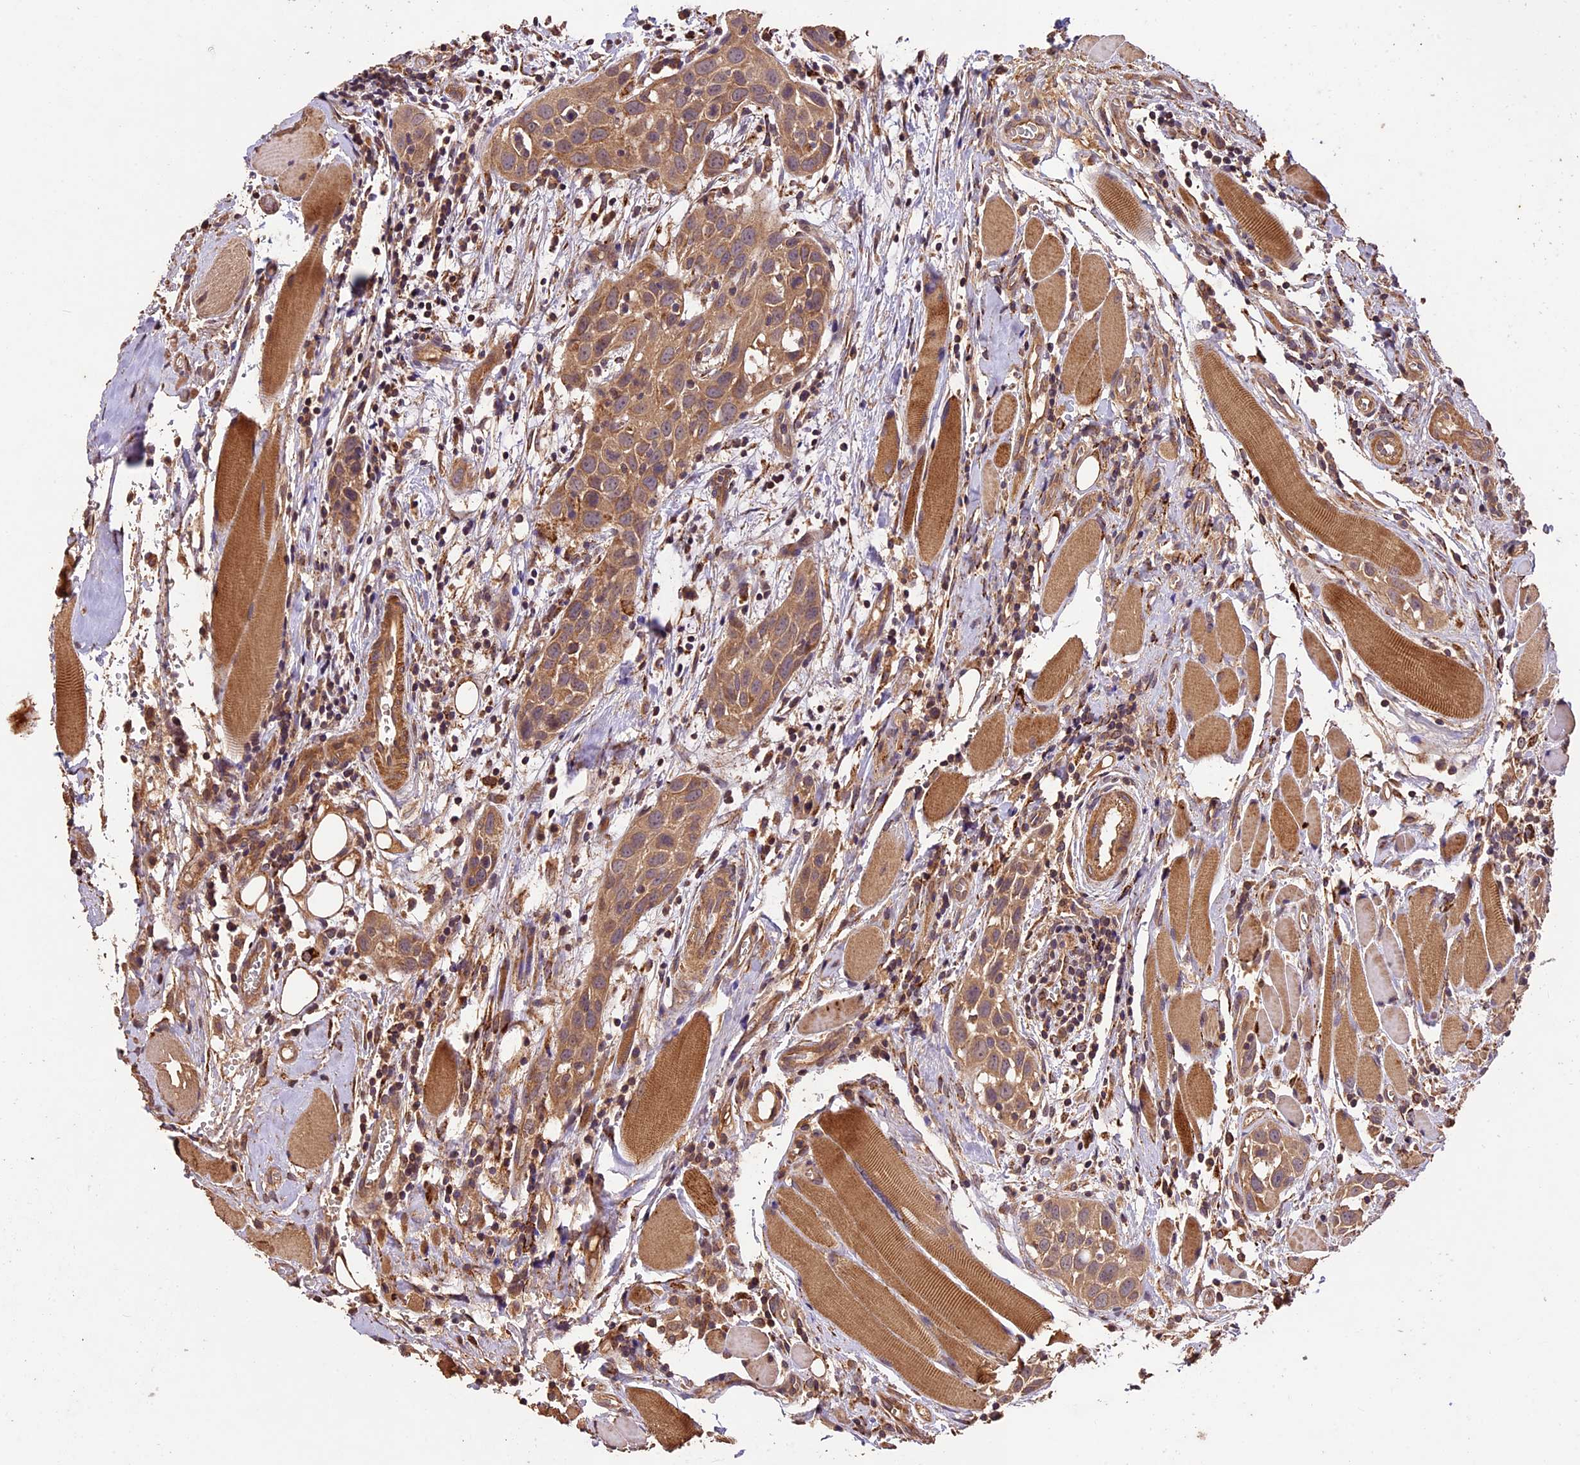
{"staining": {"intensity": "moderate", "quantity": ">75%", "location": "cytoplasmic/membranous"}, "tissue": "head and neck cancer", "cell_type": "Tumor cells", "image_type": "cancer", "snomed": [{"axis": "morphology", "description": "Squamous cell carcinoma, NOS"}, {"axis": "topography", "description": "Oral tissue"}, {"axis": "topography", "description": "Head-Neck"}], "caption": "This image shows immunohistochemistry staining of squamous cell carcinoma (head and neck), with medium moderate cytoplasmic/membranous positivity in approximately >75% of tumor cells.", "gene": "CRLF1", "patient": {"sex": "female", "age": 50}}